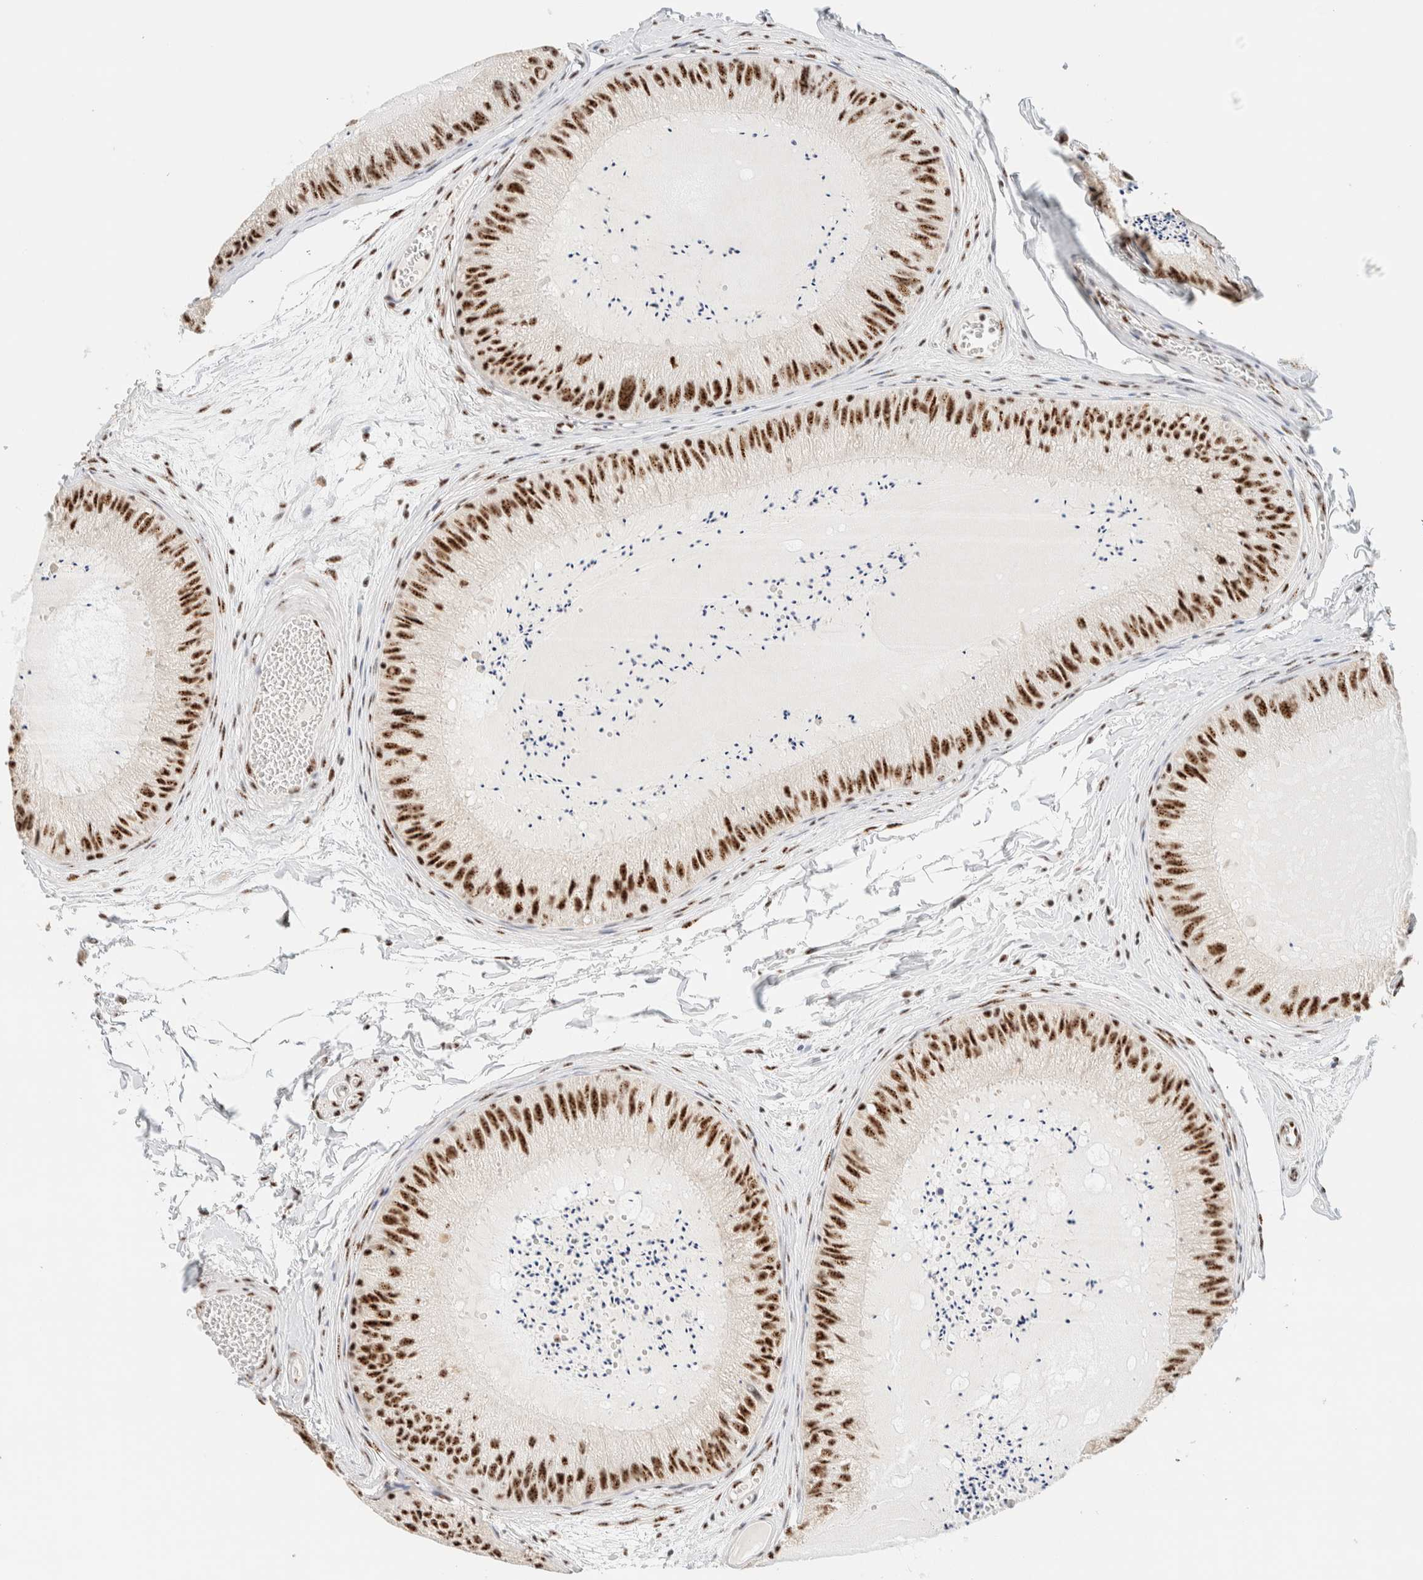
{"staining": {"intensity": "moderate", "quantity": ">75%", "location": "nuclear"}, "tissue": "epididymis", "cell_type": "Glandular cells", "image_type": "normal", "snomed": [{"axis": "morphology", "description": "Normal tissue, NOS"}, {"axis": "topography", "description": "Epididymis"}], "caption": "A brown stain shows moderate nuclear expression of a protein in glandular cells of benign epididymis.", "gene": "SON", "patient": {"sex": "male", "age": 31}}